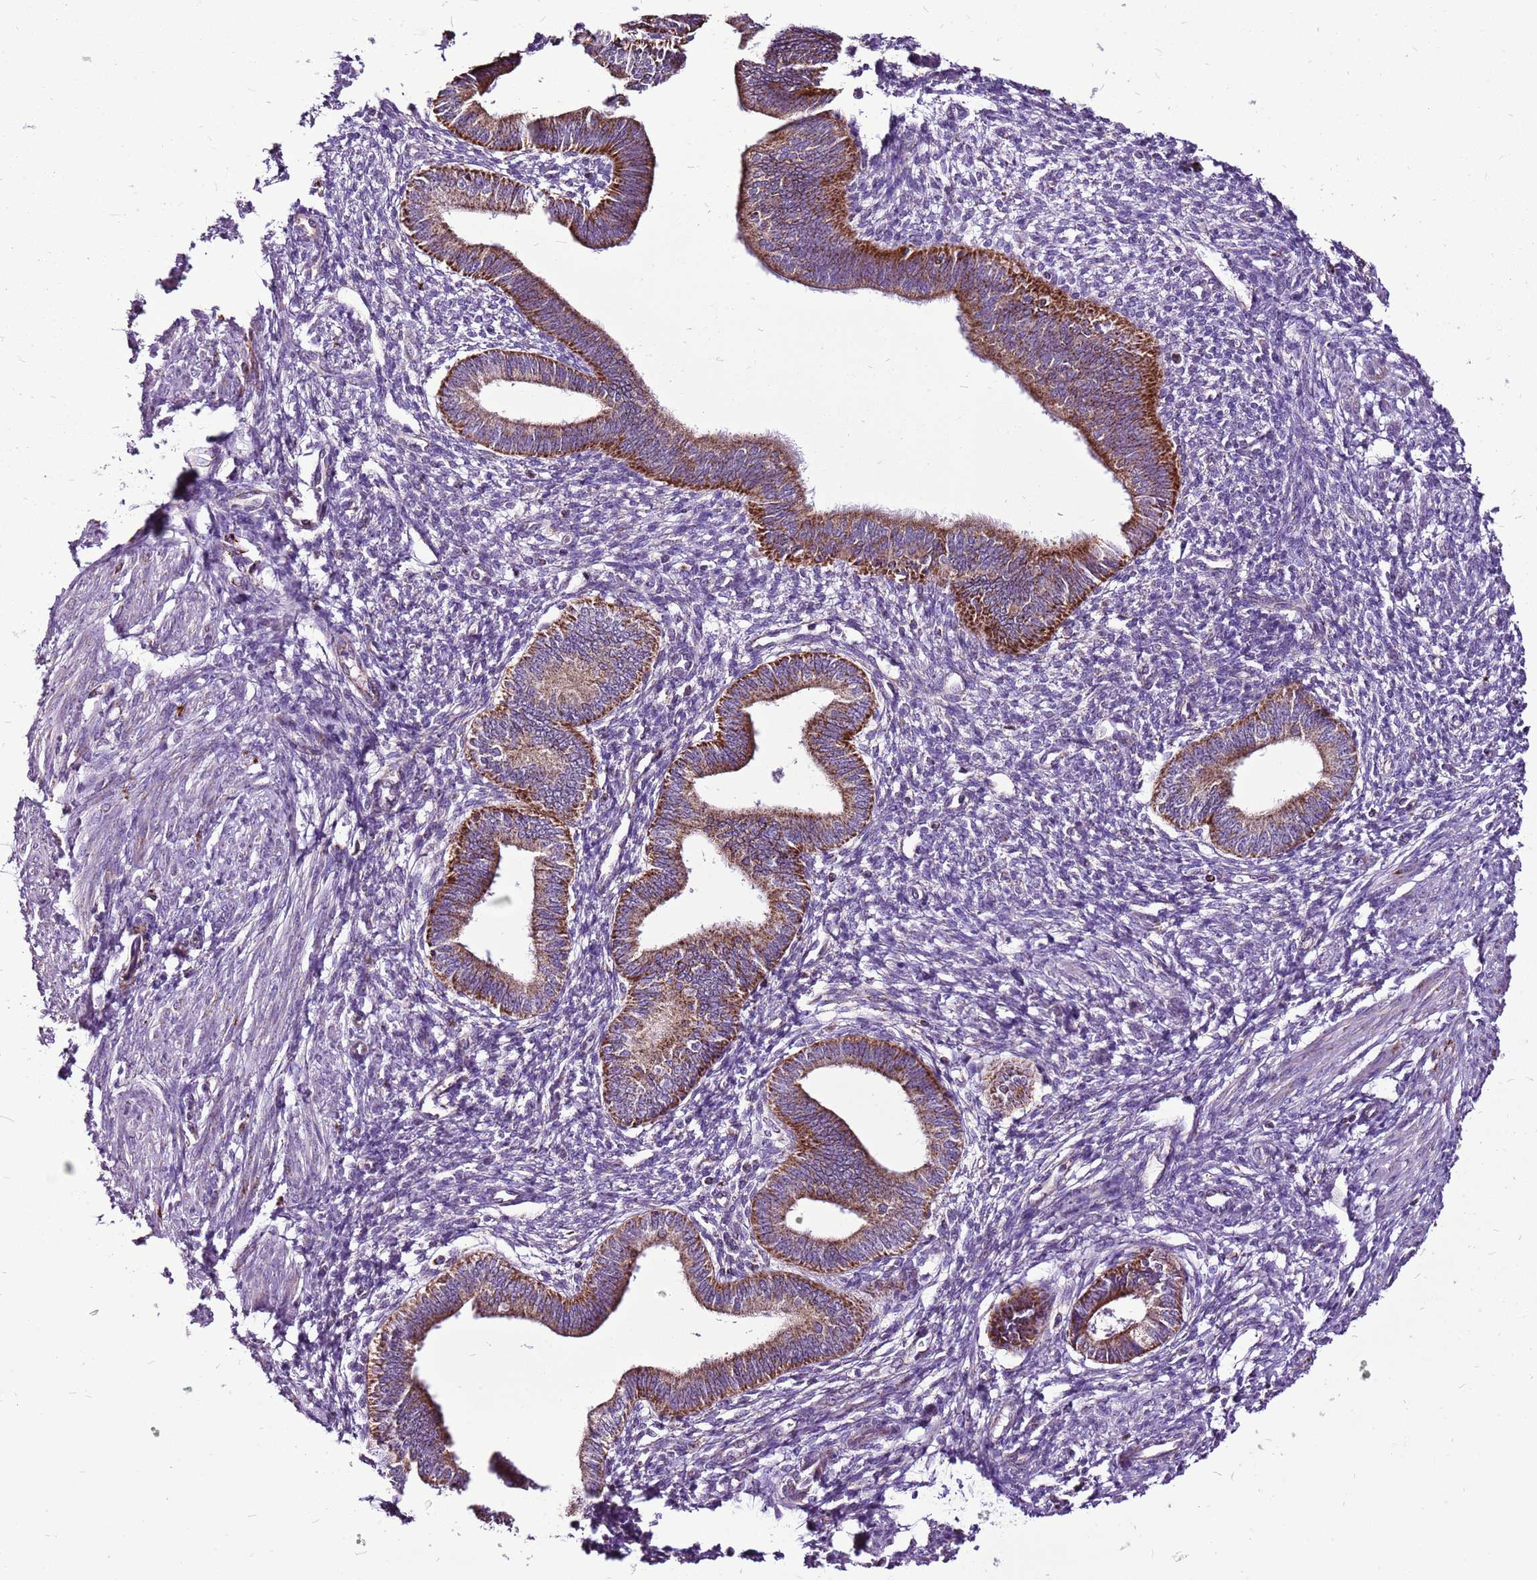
{"staining": {"intensity": "negative", "quantity": "none", "location": "none"}, "tissue": "endometrium", "cell_type": "Cells in endometrial stroma", "image_type": "normal", "snomed": [{"axis": "morphology", "description": "Normal tissue, NOS"}, {"axis": "topography", "description": "Endometrium"}], "caption": "DAB (3,3'-diaminobenzidine) immunohistochemical staining of benign human endometrium displays no significant staining in cells in endometrial stroma. (Stains: DAB IHC with hematoxylin counter stain, Microscopy: brightfield microscopy at high magnification).", "gene": "GCDH", "patient": {"sex": "female", "age": 46}}